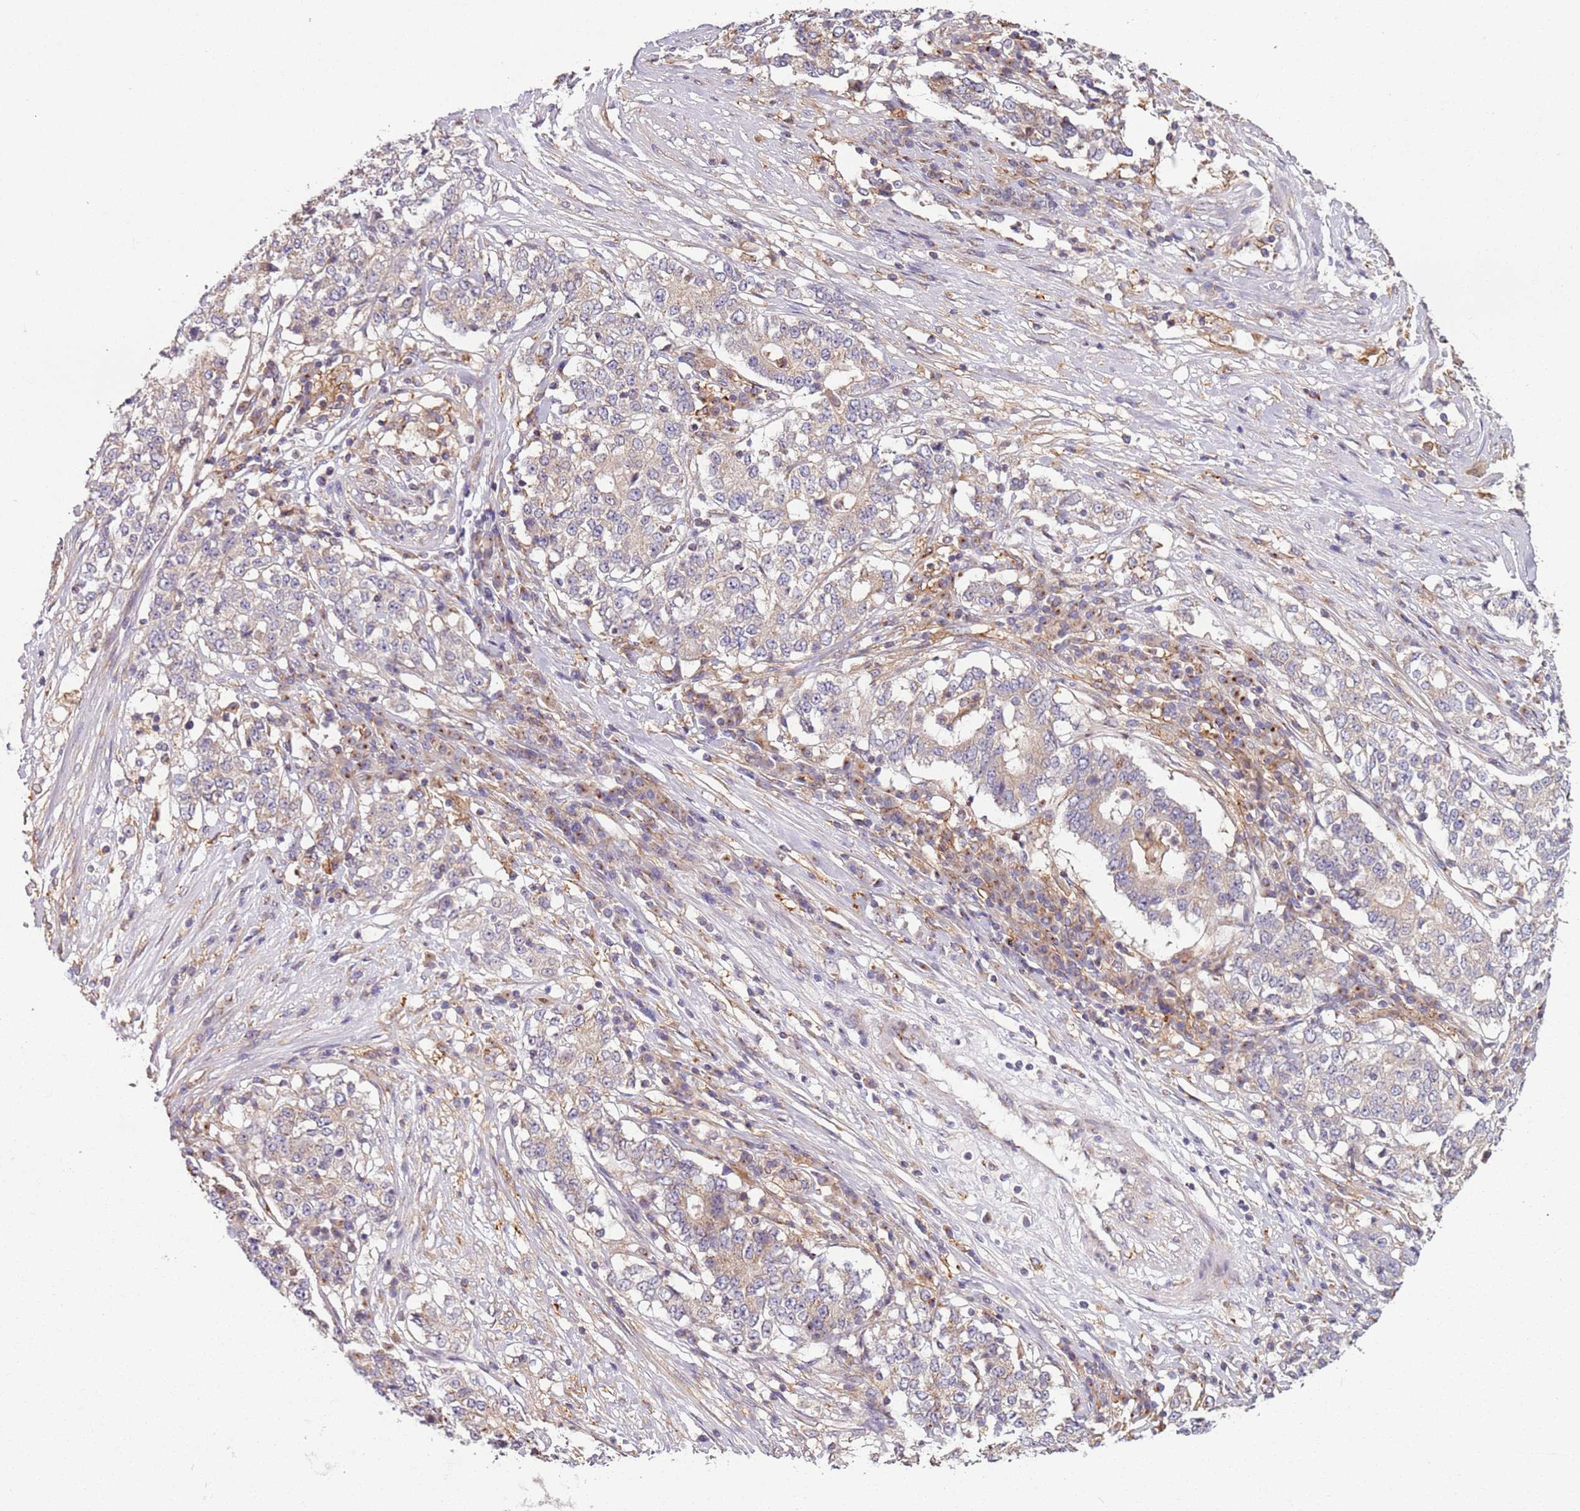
{"staining": {"intensity": "strong", "quantity": "<25%", "location": "cytoplasmic/membranous"}, "tissue": "stomach cancer", "cell_type": "Tumor cells", "image_type": "cancer", "snomed": [{"axis": "morphology", "description": "Adenocarcinoma, NOS"}, {"axis": "topography", "description": "Stomach"}], "caption": "About <25% of tumor cells in adenocarcinoma (stomach) reveal strong cytoplasmic/membranous protein expression as visualized by brown immunohistochemical staining.", "gene": "AKTIP", "patient": {"sex": "male", "age": 59}}